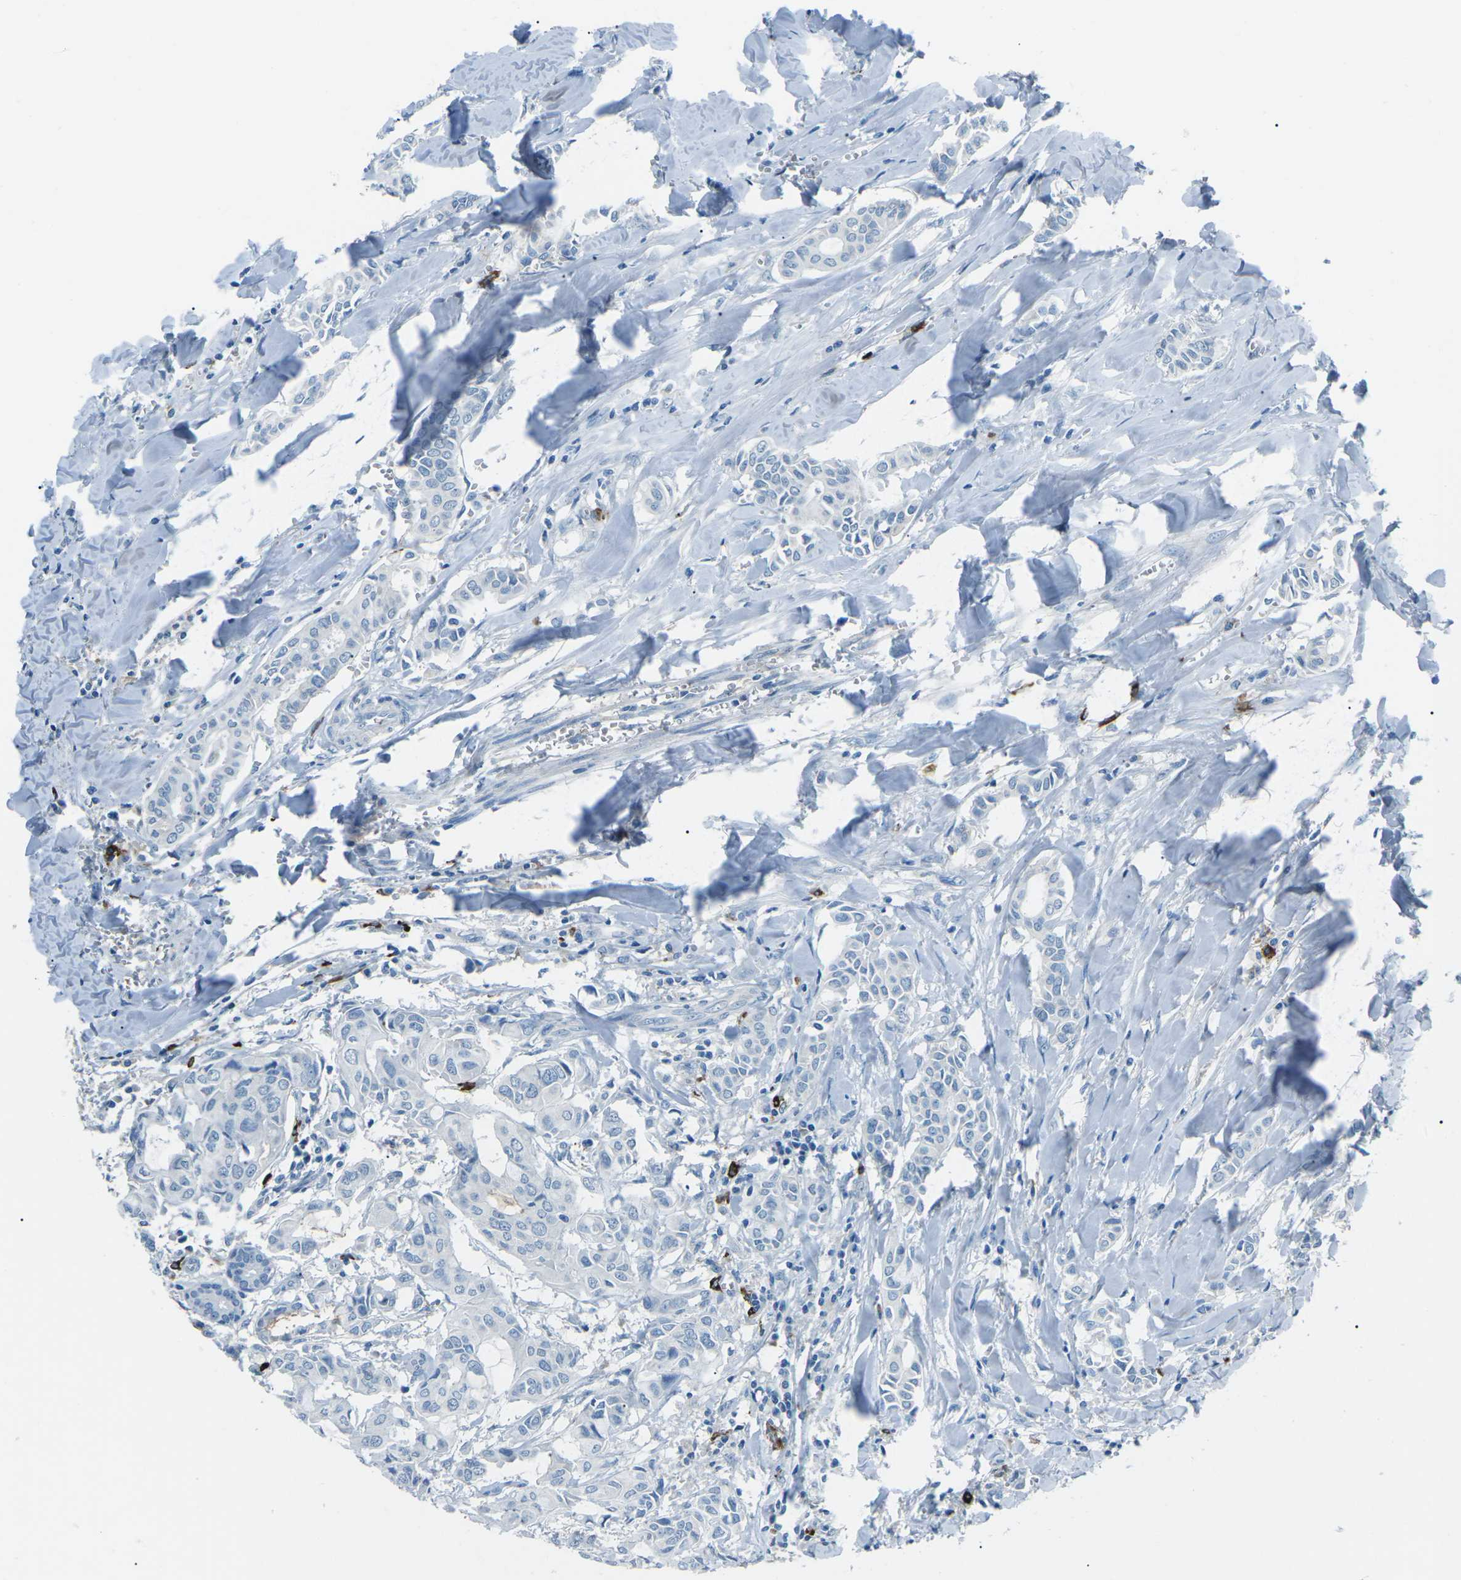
{"staining": {"intensity": "negative", "quantity": "none", "location": "none"}, "tissue": "head and neck cancer", "cell_type": "Tumor cells", "image_type": "cancer", "snomed": [{"axis": "morphology", "description": "Adenocarcinoma, NOS"}, {"axis": "topography", "description": "Salivary gland"}, {"axis": "topography", "description": "Head-Neck"}], "caption": "Immunohistochemical staining of human adenocarcinoma (head and neck) shows no significant staining in tumor cells.", "gene": "FCN1", "patient": {"sex": "female", "age": 59}}